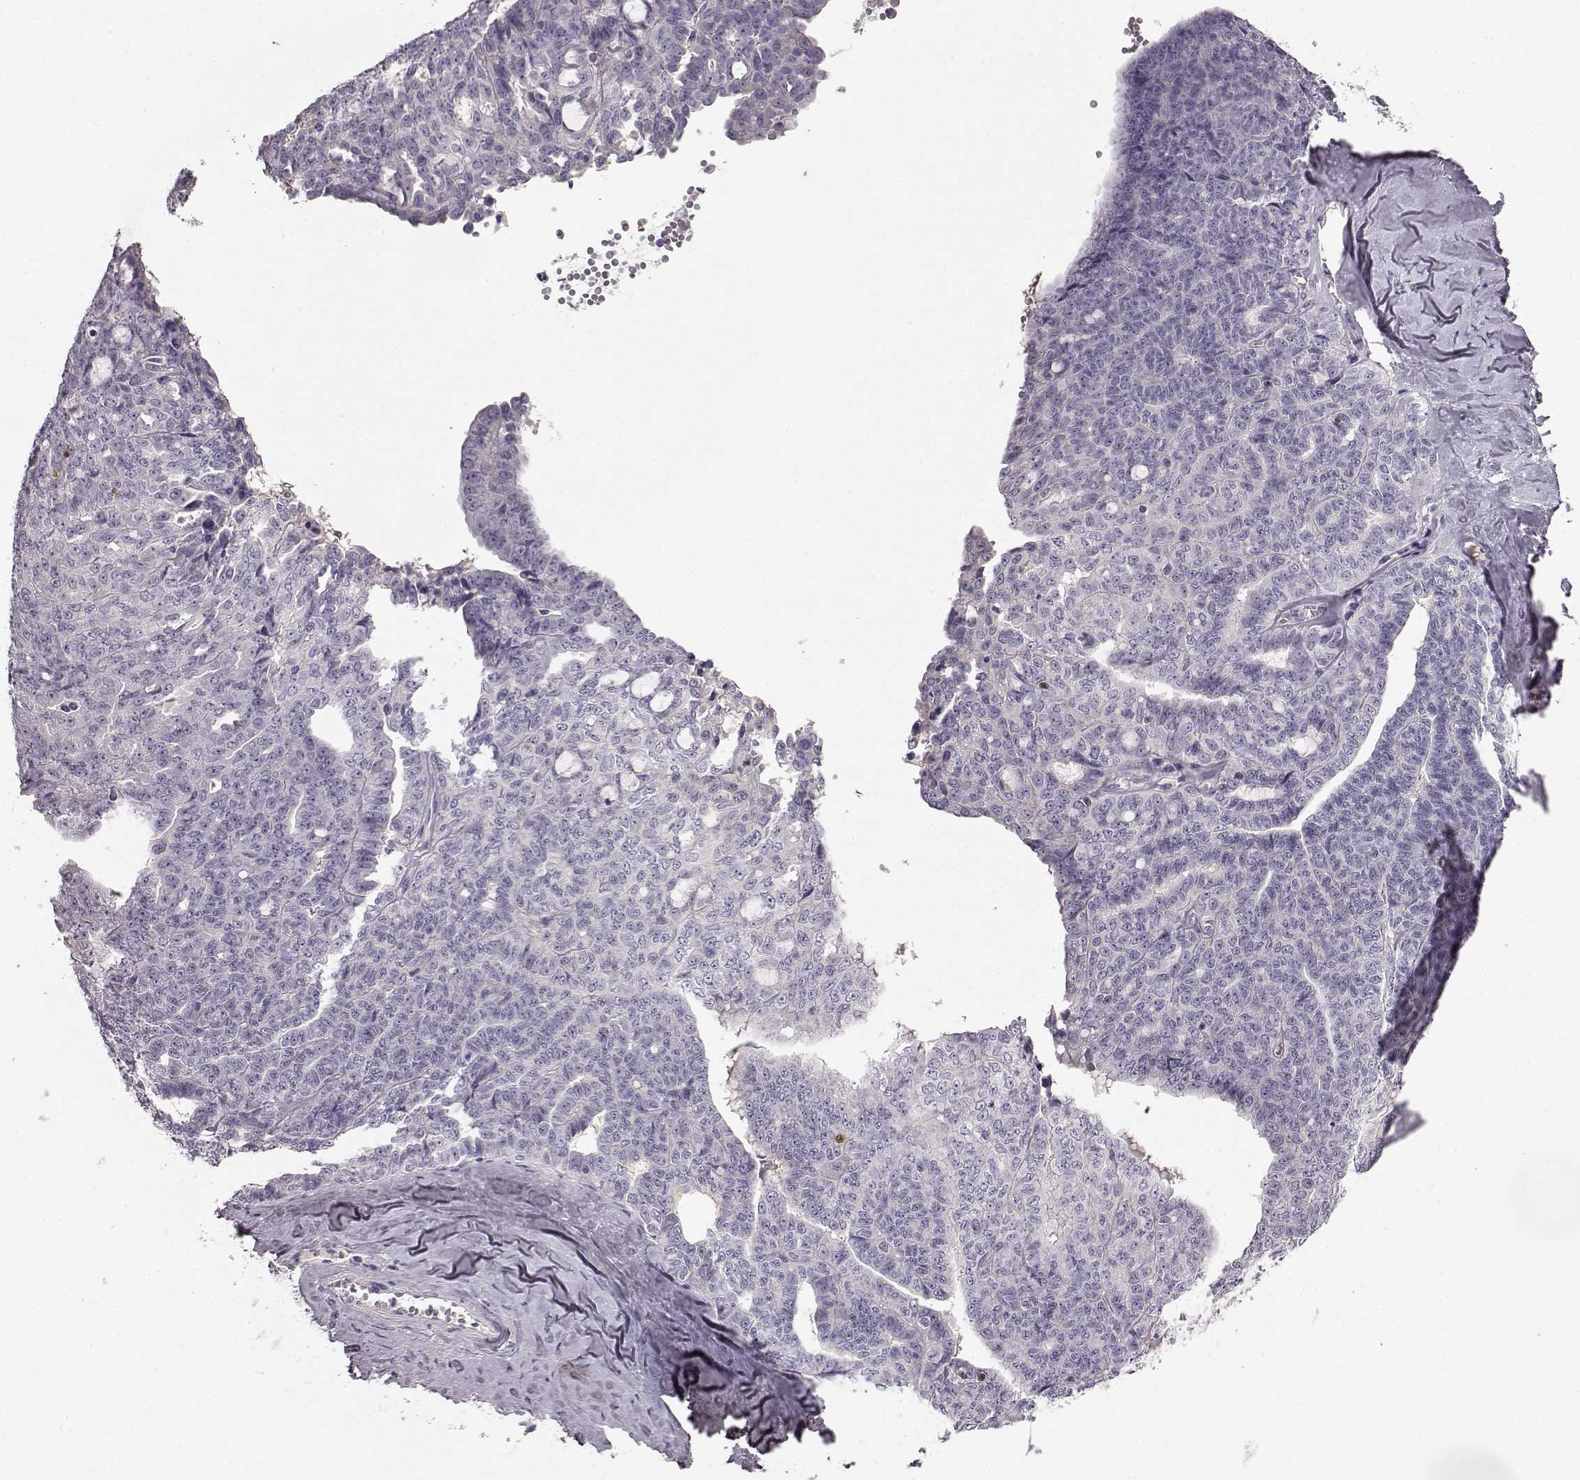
{"staining": {"intensity": "negative", "quantity": "none", "location": "none"}, "tissue": "ovarian cancer", "cell_type": "Tumor cells", "image_type": "cancer", "snomed": [{"axis": "morphology", "description": "Cystadenocarcinoma, serous, NOS"}, {"axis": "topography", "description": "Ovary"}], "caption": "Immunohistochemistry (IHC) photomicrograph of neoplastic tissue: human ovarian cancer stained with DAB reveals no significant protein expression in tumor cells.", "gene": "KRT85", "patient": {"sex": "female", "age": 71}}